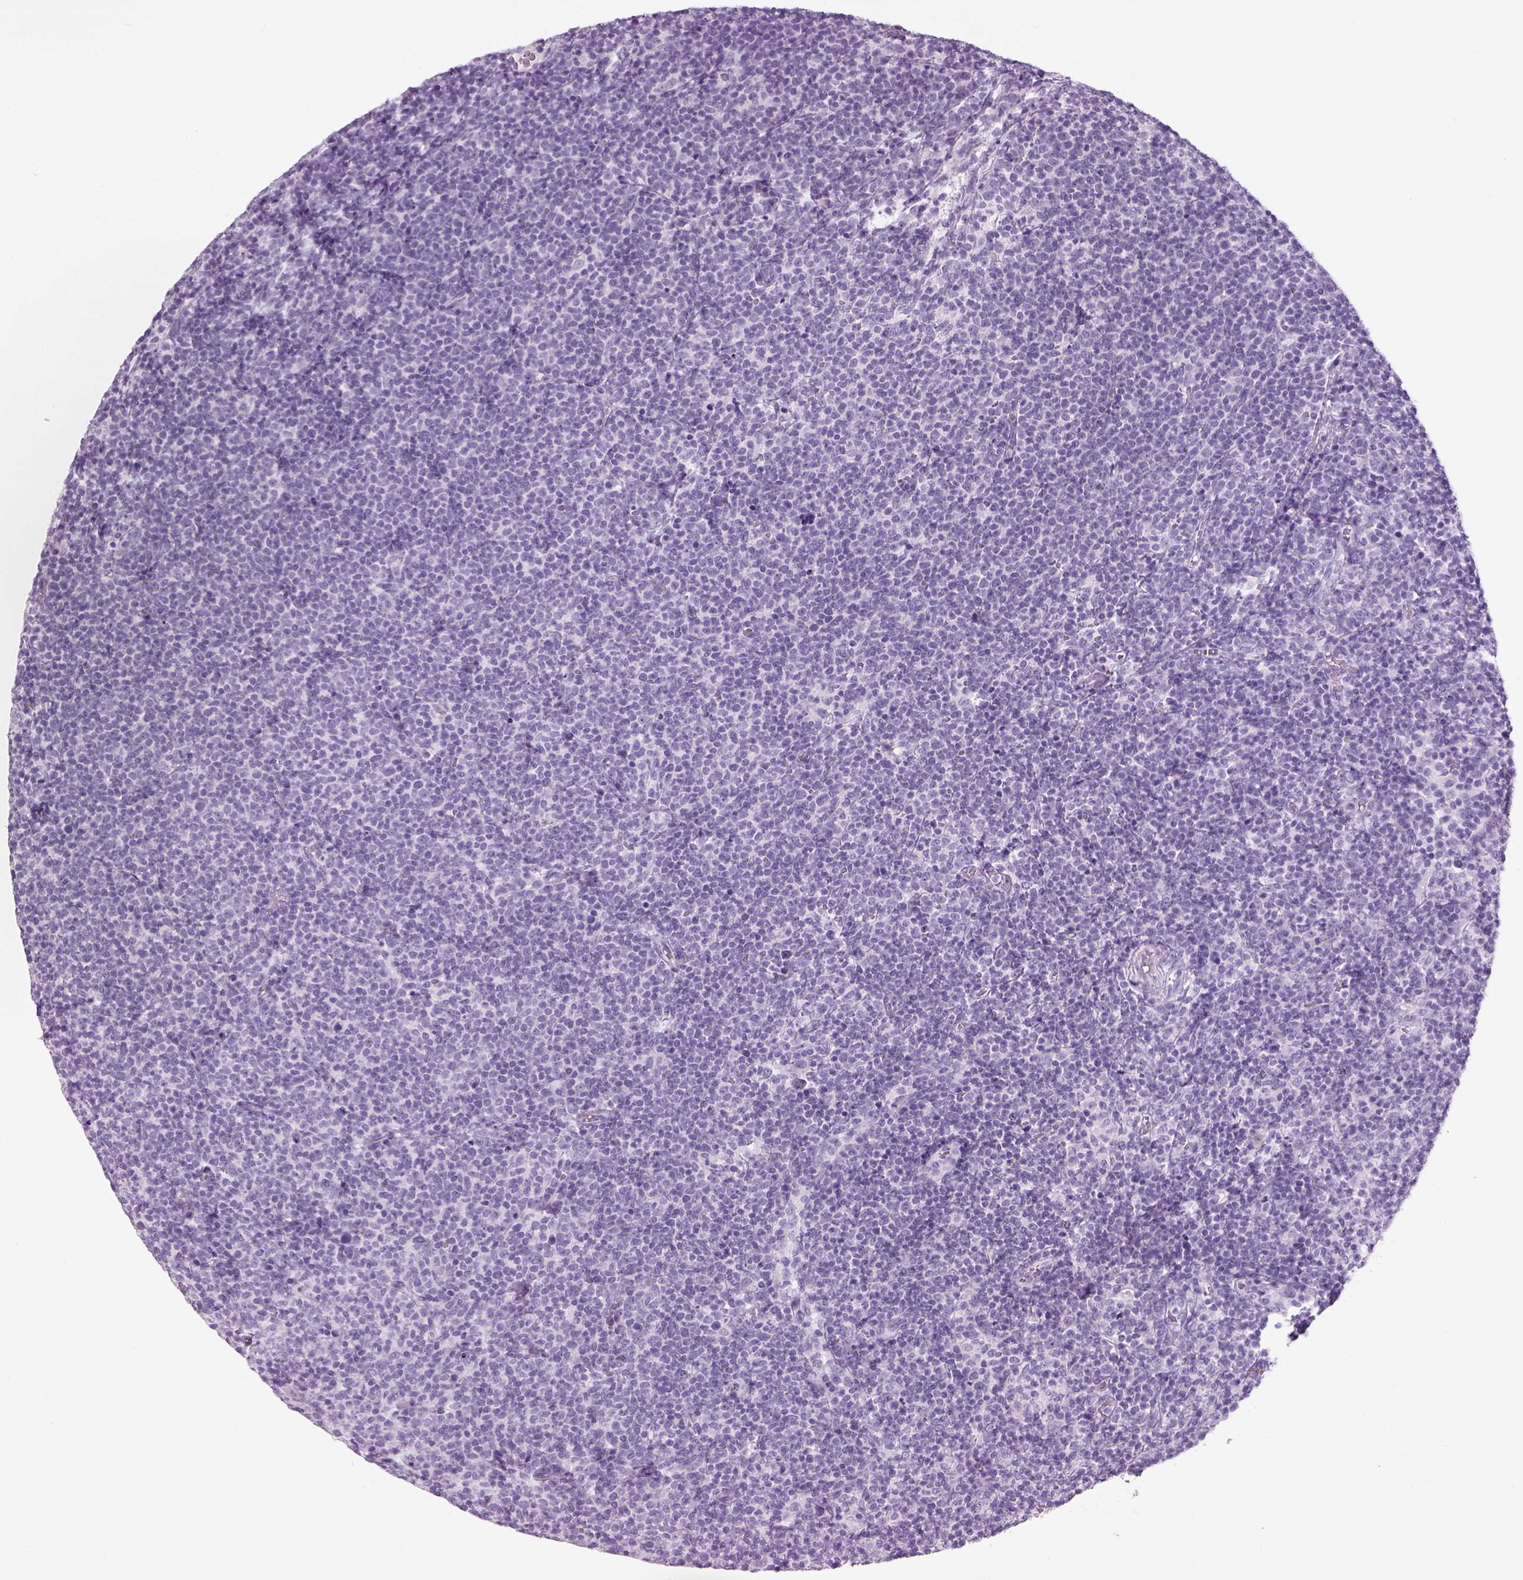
{"staining": {"intensity": "negative", "quantity": "none", "location": "none"}, "tissue": "lymphoma", "cell_type": "Tumor cells", "image_type": "cancer", "snomed": [{"axis": "morphology", "description": "Malignant lymphoma, non-Hodgkin's type, High grade"}, {"axis": "topography", "description": "Lymph node"}], "caption": "This is a photomicrograph of IHC staining of lymphoma, which shows no expression in tumor cells. Nuclei are stained in blue.", "gene": "GABRB2", "patient": {"sex": "male", "age": 61}}